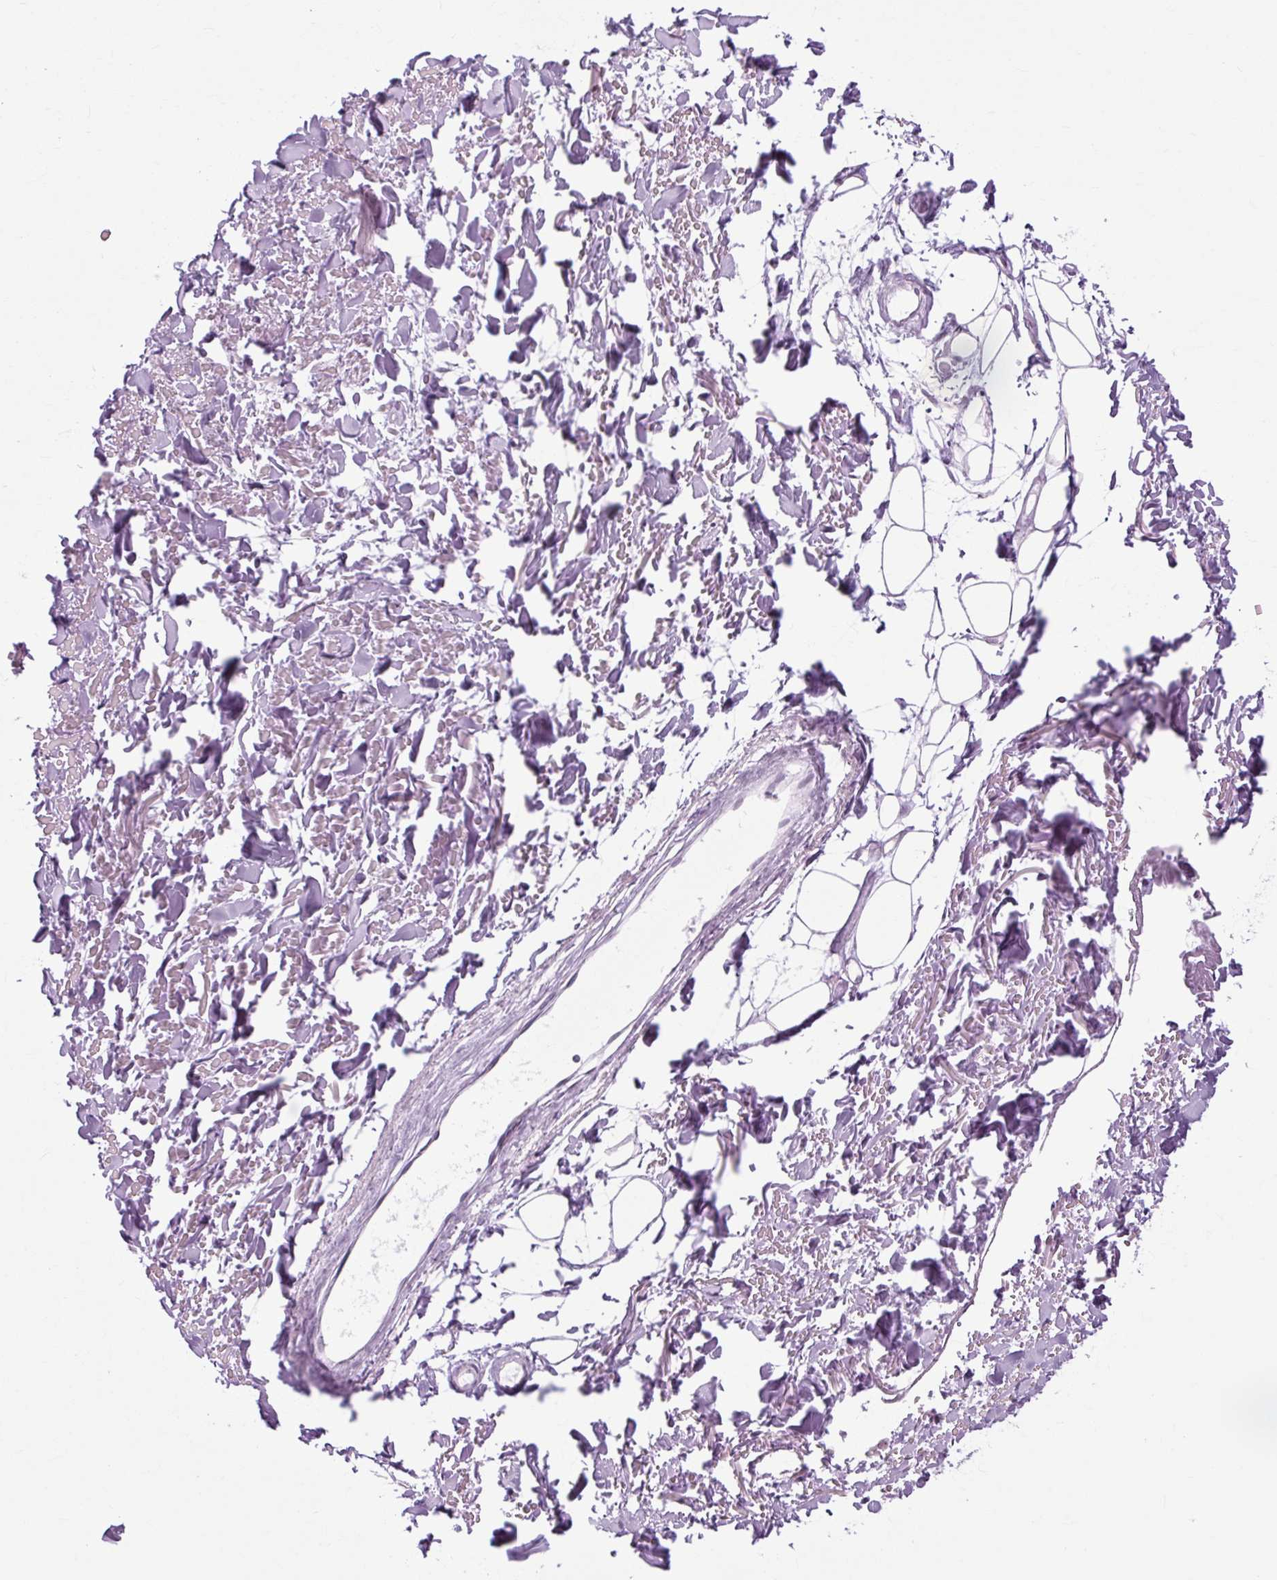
{"staining": {"intensity": "negative", "quantity": "none", "location": "none"}, "tissue": "adipose tissue", "cell_type": "Adipocytes", "image_type": "normal", "snomed": [{"axis": "morphology", "description": "Normal tissue, NOS"}, {"axis": "topography", "description": "Cartilage tissue"}], "caption": "Adipocytes are negative for brown protein staining in unremarkable adipose tissue. (DAB immunohistochemistry (IHC) visualized using brightfield microscopy, high magnification).", "gene": "OOEP", "patient": {"sex": "male", "age": 57}}